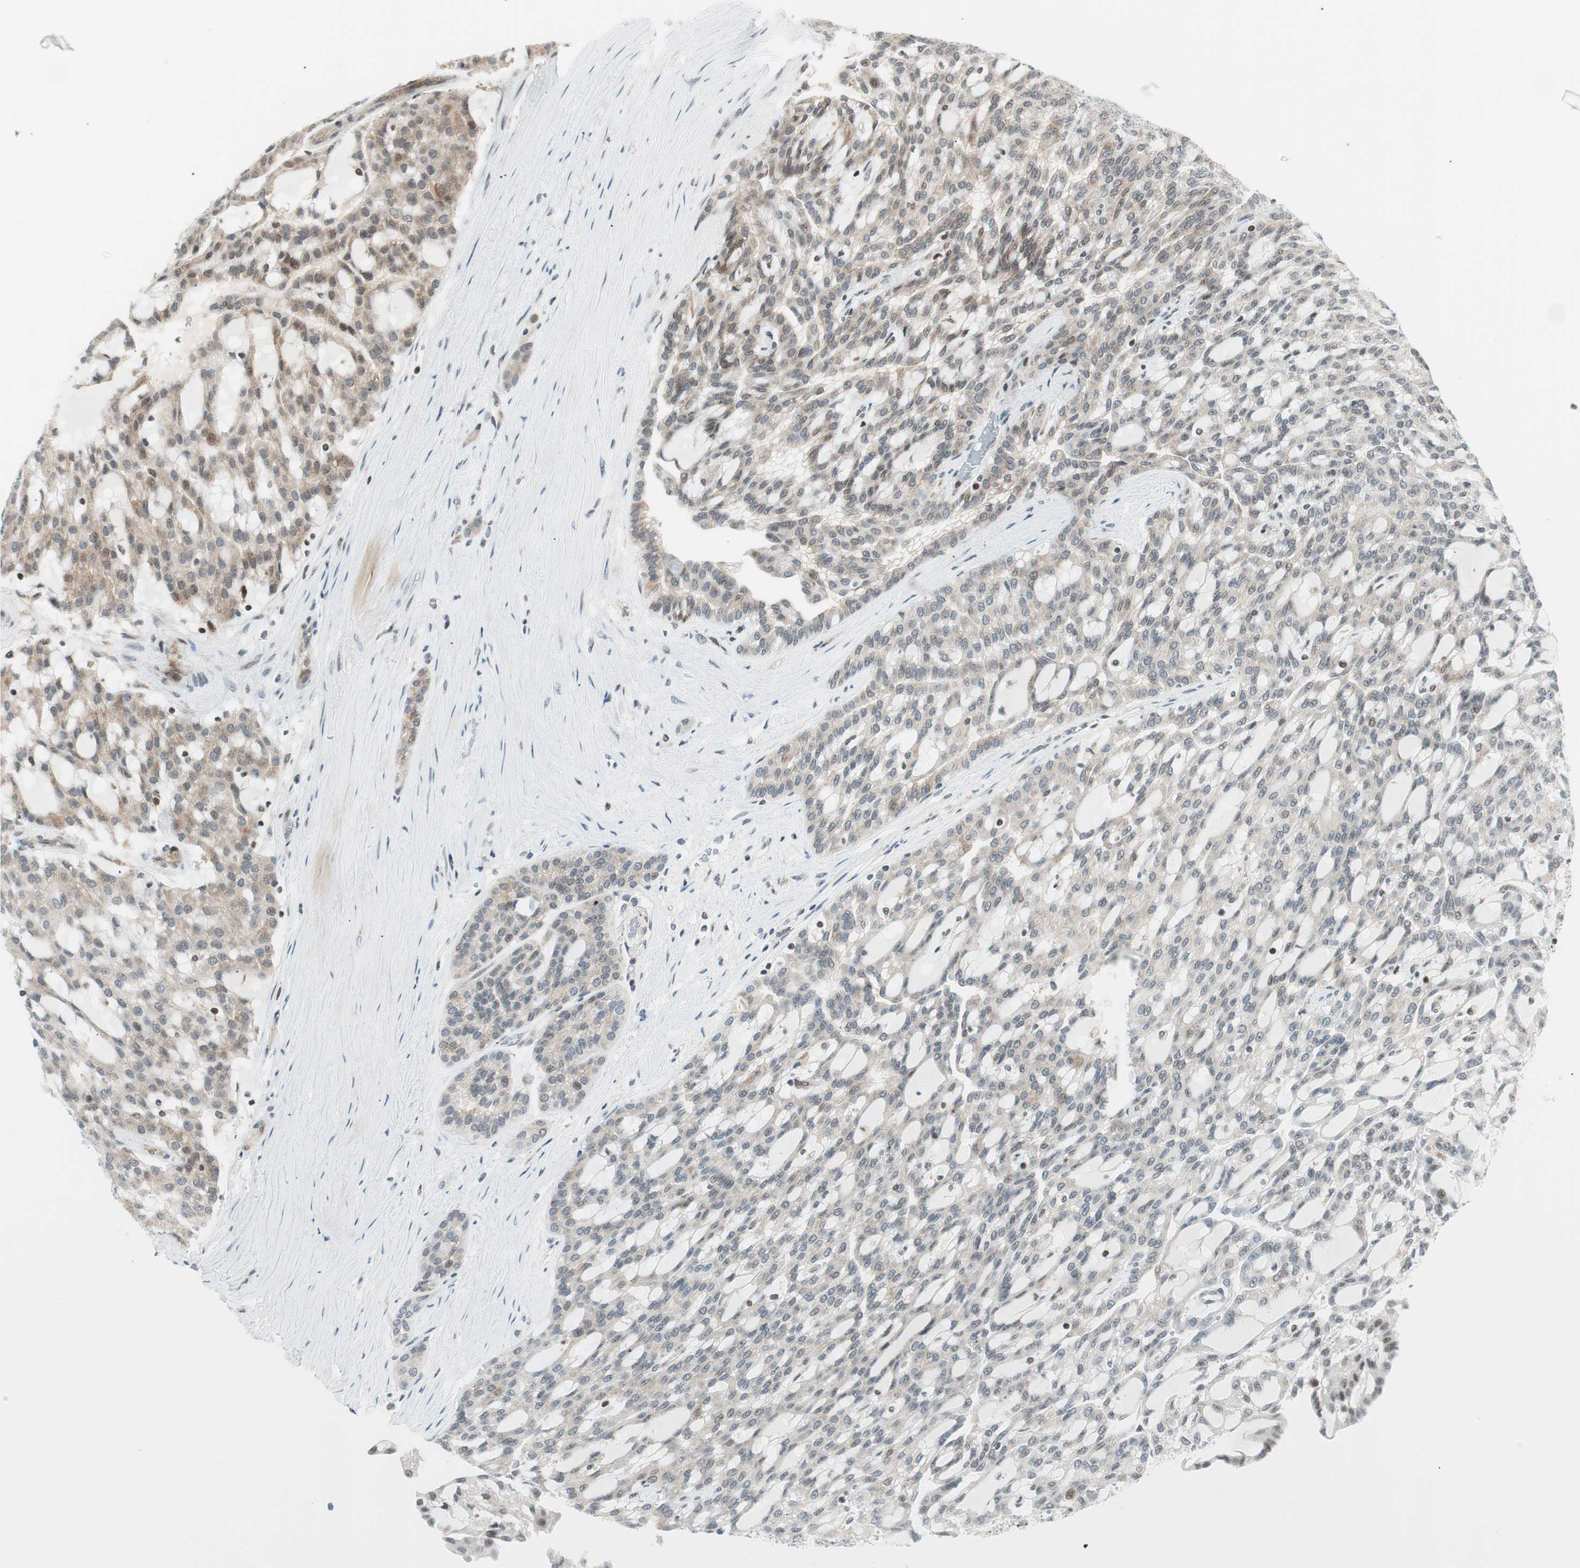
{"staining": {"intensity": "weak", "quantity": "25%-75%", "location": "cytoplasmic/membranous"}, "tissue": "renal cancer", "cell_type": "Tumor cells", "image_type": "cancer", "snomed": [{"axis": "morphology", "description": "Adenocarcinoma, NOS"}, {"axis": "topography", "description": "Kidney"}], "caption": "The micrograph displays immunohistochemical staining of renal cancer (adenocarcinoma). There is weak cytoplasmic/membranous staining is present in about 25%-75% of tumor cells.", "gene": "TPT1", "patient": {"sex": "male", "age": 63}}